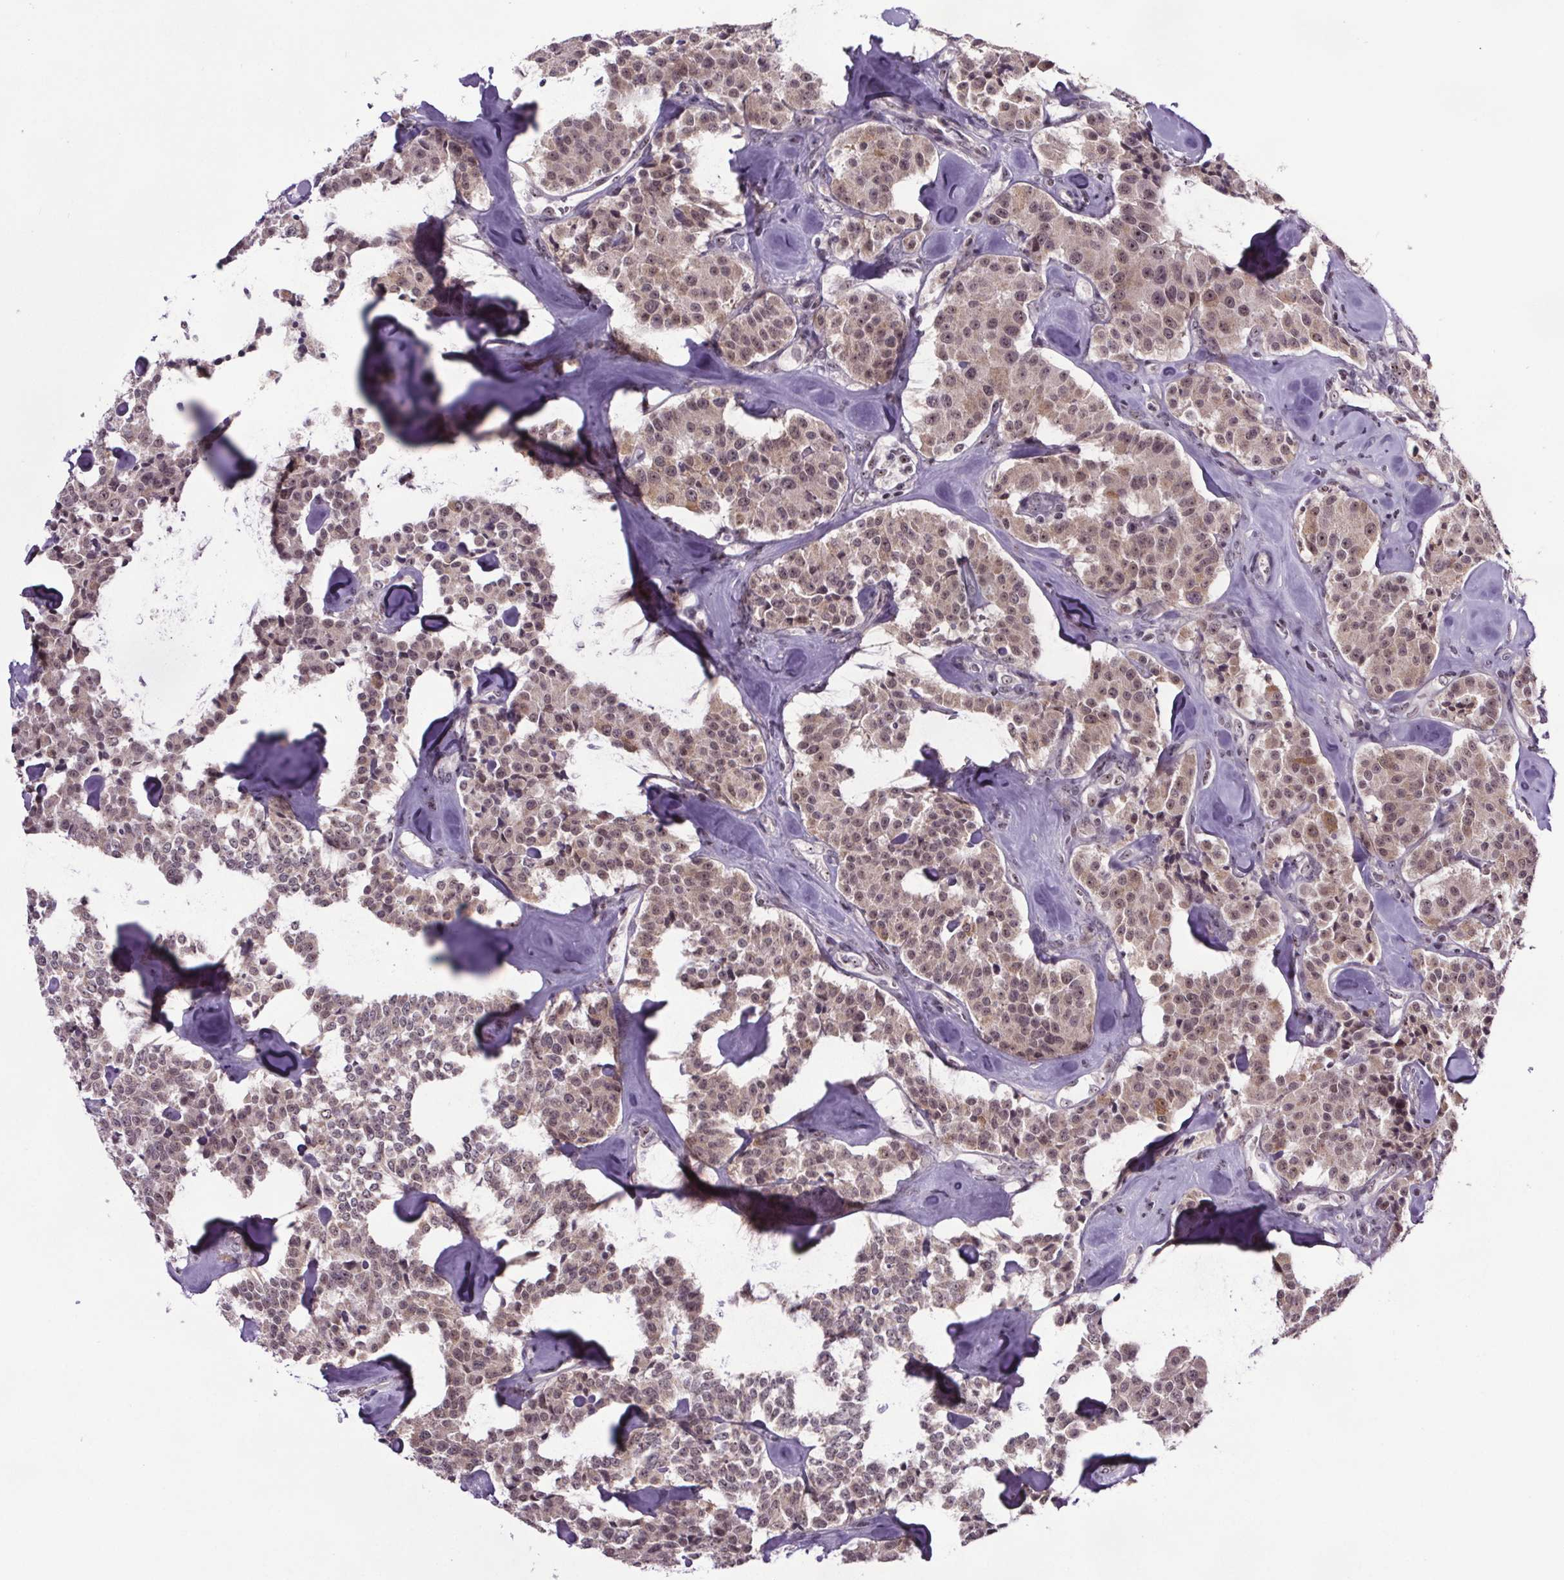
{"staining": {"intensity": "weak", "quantity": ">75%", "location": "nuclear"}, "tissue": "carcinoid", "cell_type": "Tumor cells", "image_type": "cancer", "snomed": [{"axis": "morphology", "description": "Carcinoid, malignant, NOS"}, {"axis": "topography", "description": "Pancreas"}], "caption": "Protein expression analysis of carcinoid displays weak nuclear expression in approximately >75% of tumor cells.", "gene": "ATMIN", "patient": {"sex": "male", "age": 41}}